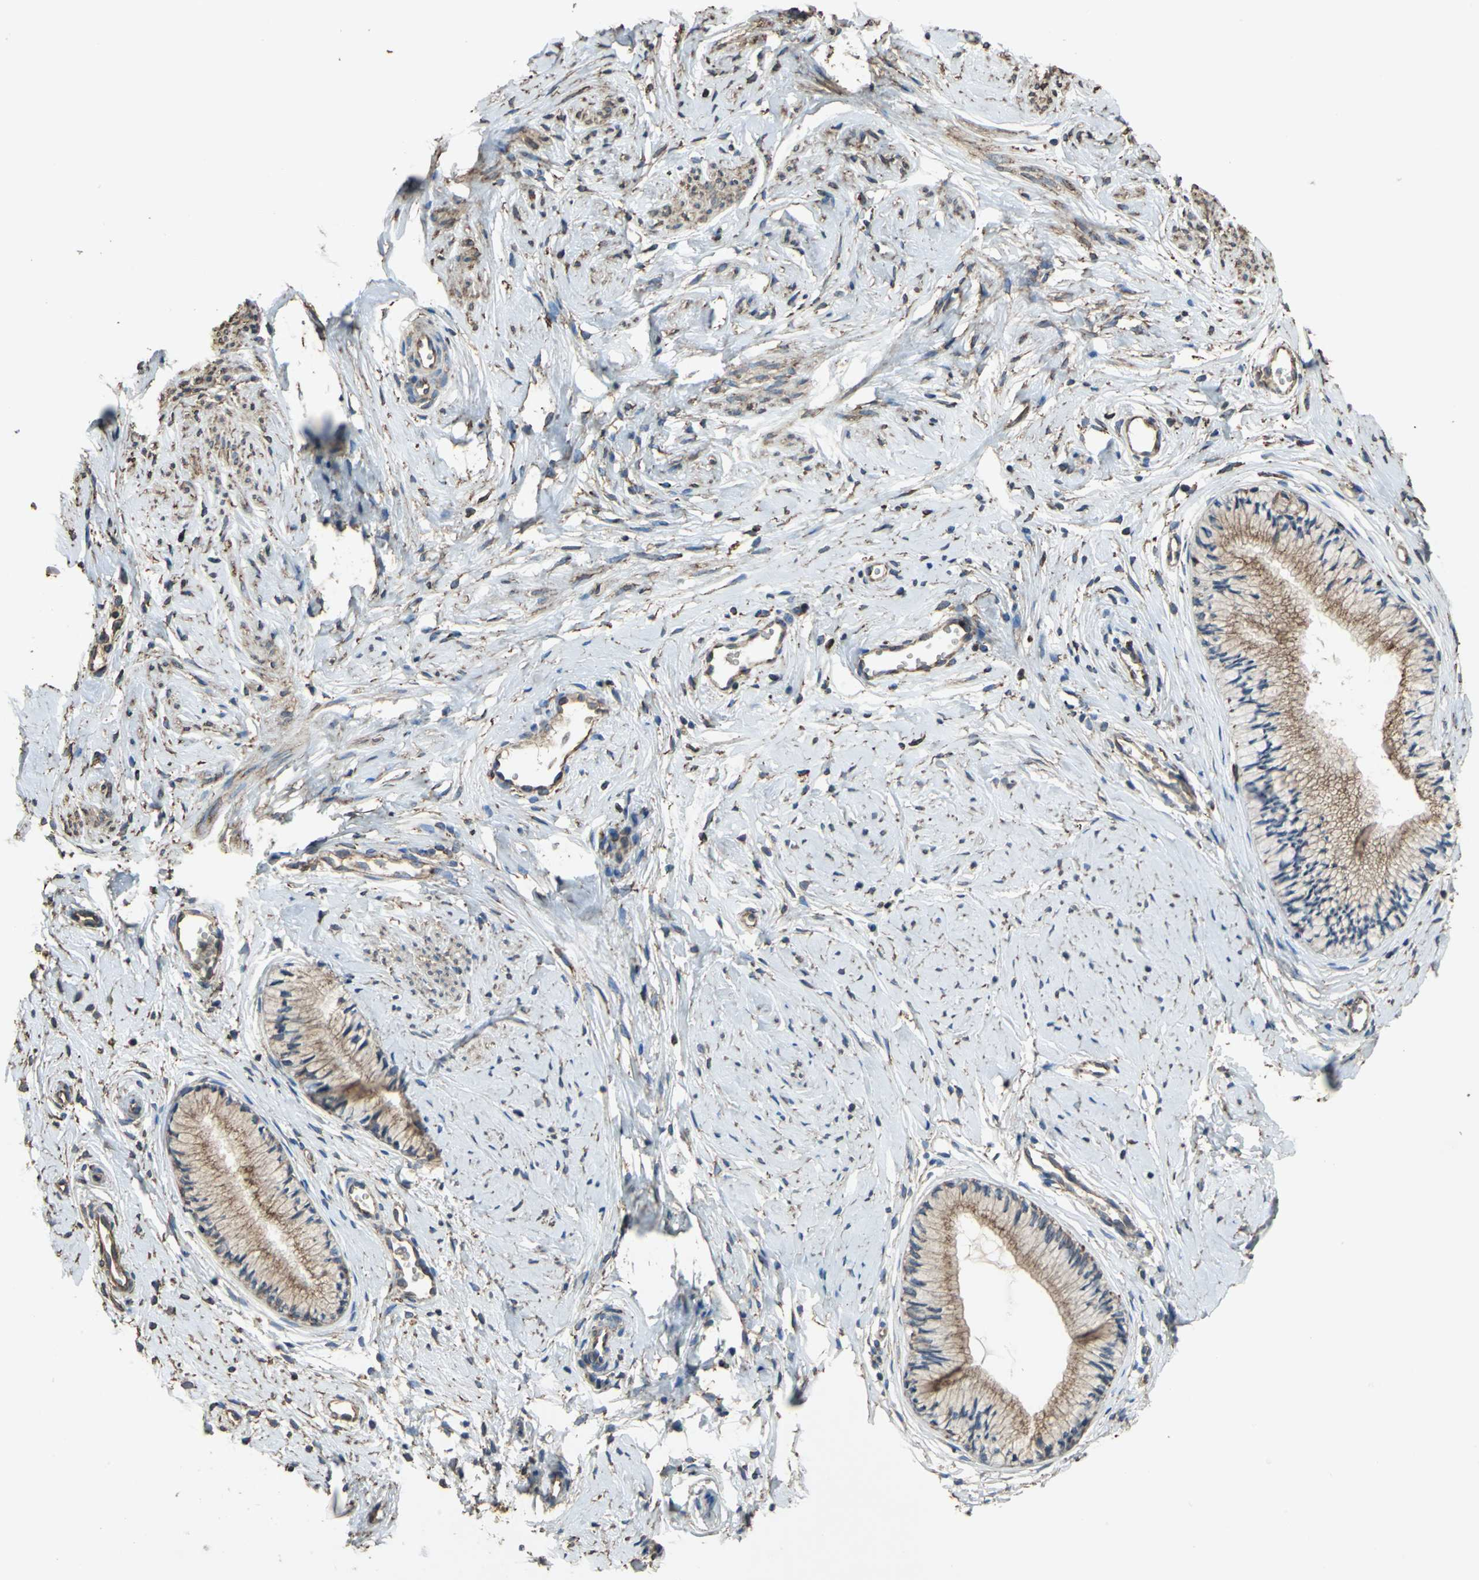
{"staining": {"intensity": "moderate", "quantity": ">75%", "location": "cytoplasmic/membranous"}, "tissue": "cervix", "cell_type": "Glandular cells", "image_type": "normal", "snomed": [{"axis": "morphology", "description": "Normal tissue, NOS"}, {"axis": "topography", "description": "Cervix"}], "caption": "An IHC photomicrograph of benign tissue is shown. Protein staining in brown highlights moderate cytoplasmic/membranous positivity in cervix within glandular cells.", "gene": "GPANK1", "patient": {"sex": "female", "age": 46}}